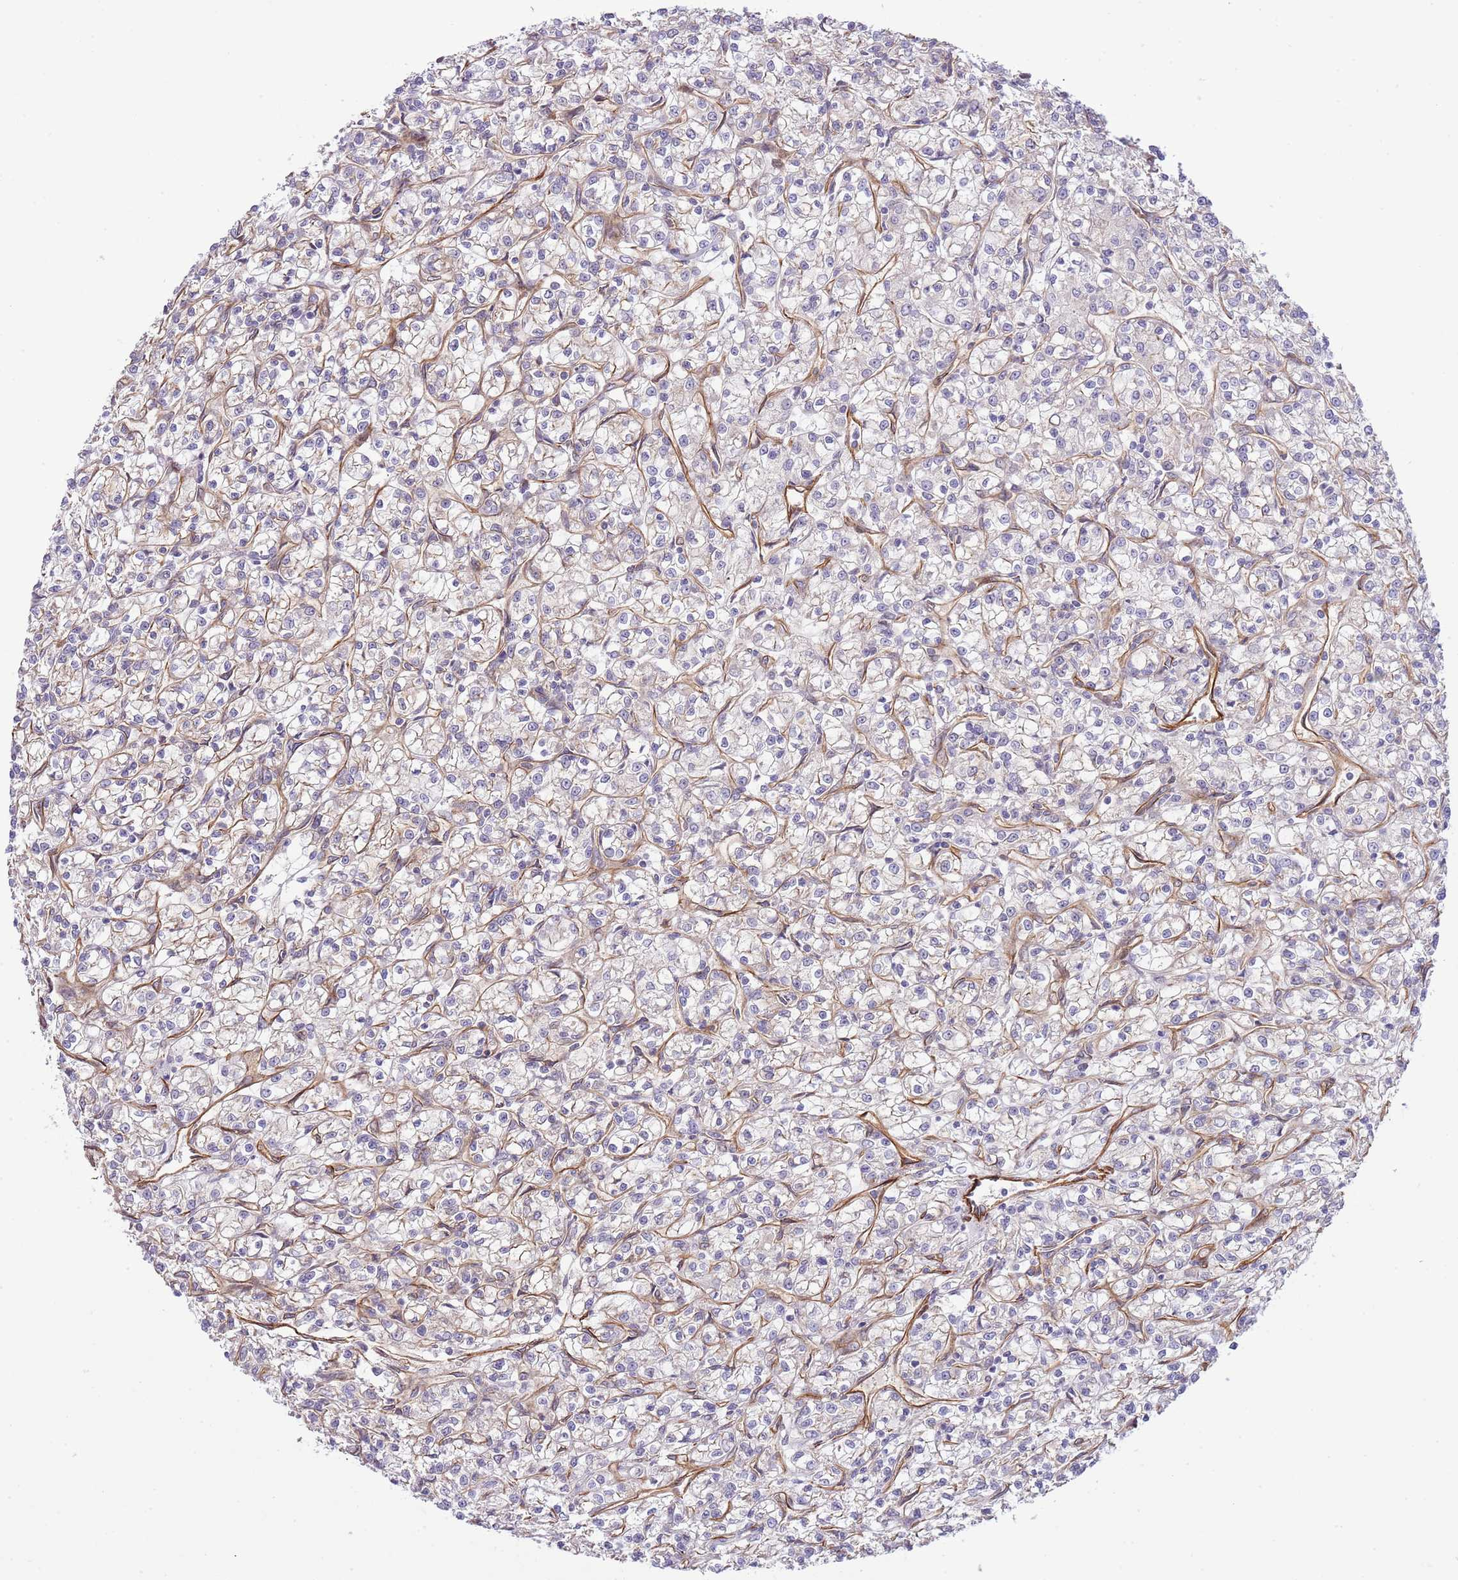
{"staining": {"intensity": "weak", "quantity": "<25%", "location": "cytoplasmic/membranous"}, "tissue": "renal cancer", "cell_type": "Tumor cells", "image_type": "cancer", "snomed": [{"axis": "morphology", "description": "Adenocarcinoma, NOS"}, {"axis": "topography", "description": "Kidney"}], "caption": "Human renal cancer stained for a protein using immunohistochemistry shows no positivity in tumor cells.", "gene": "NEK3", "patient": {"sex": "female", "age": 59}}